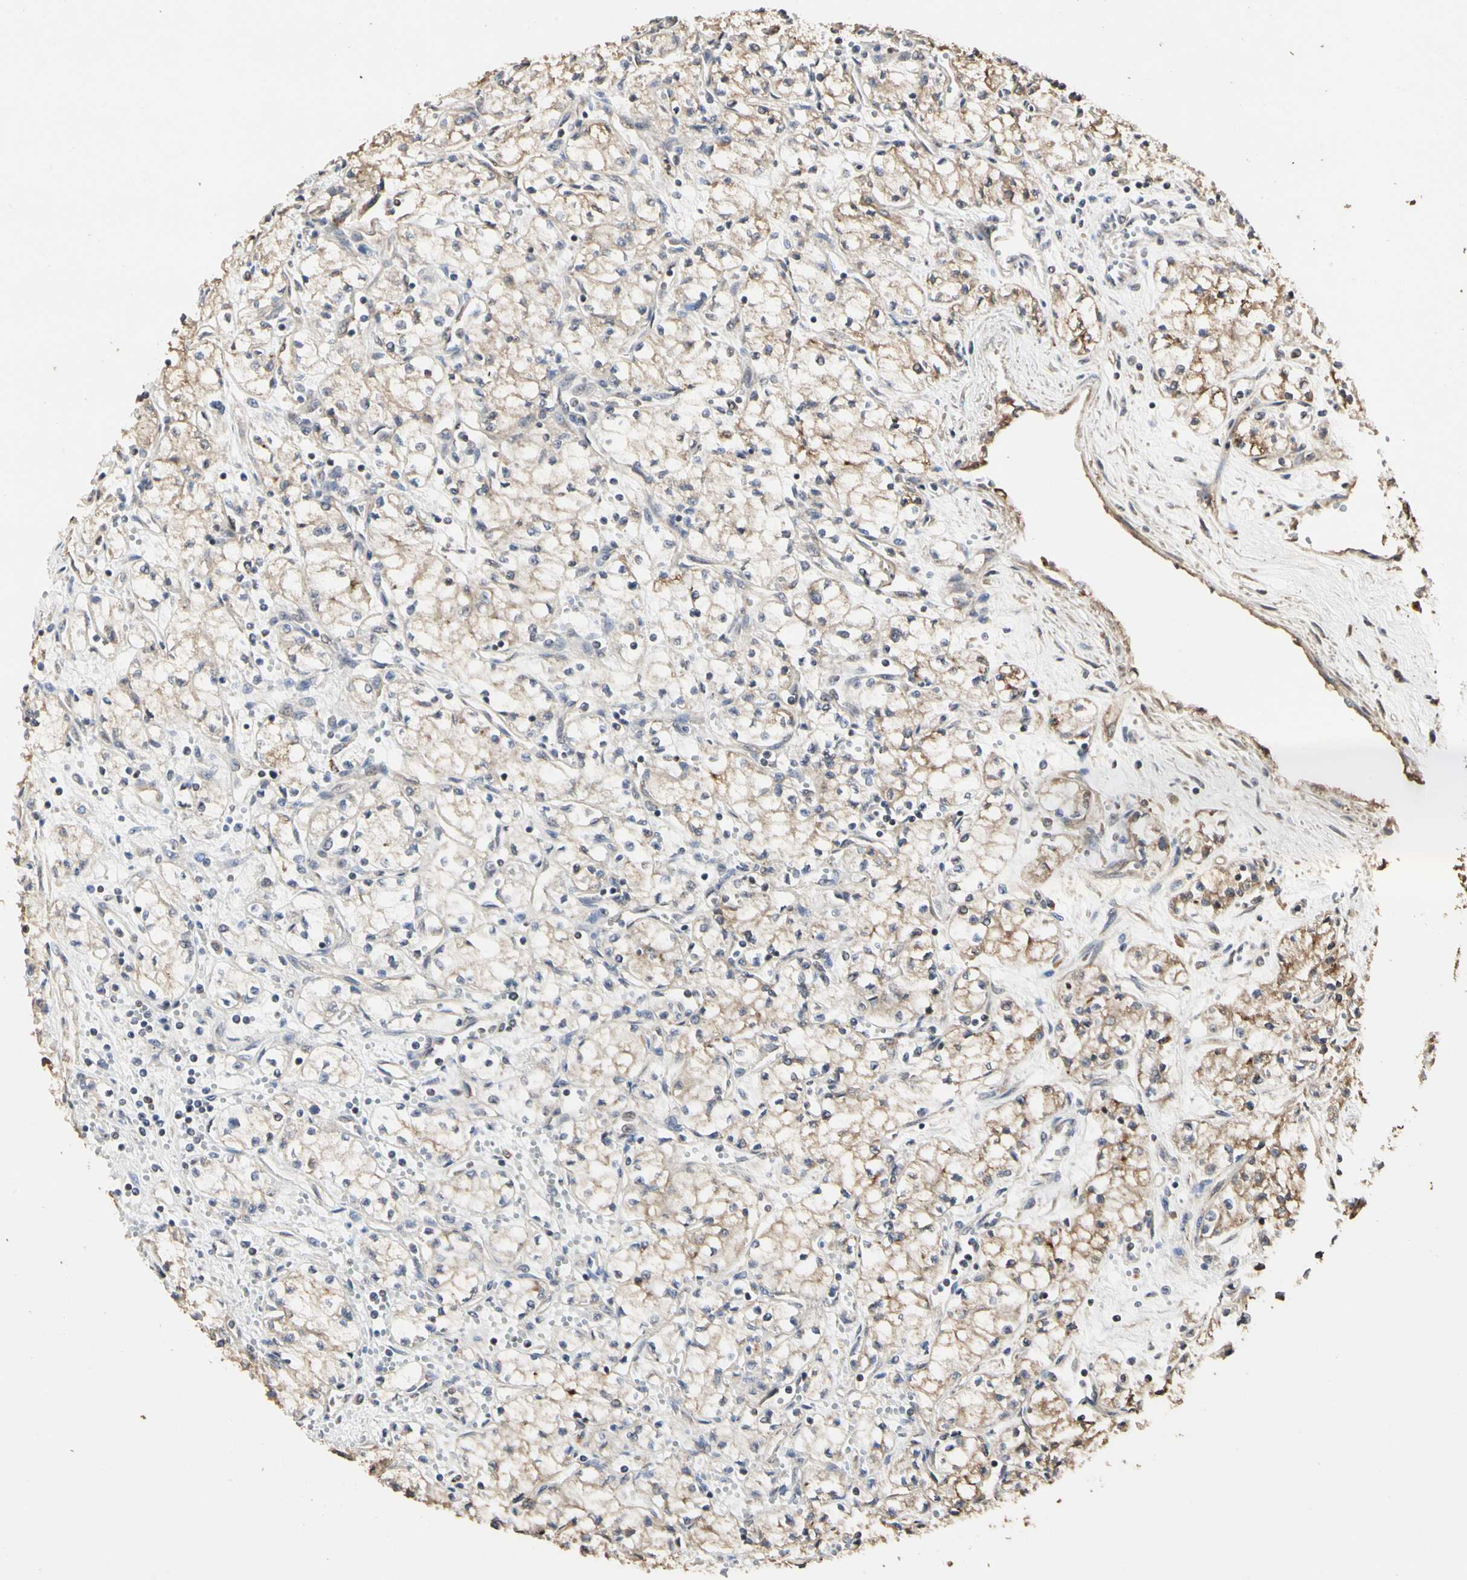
{"staining": {"intensity": "weak", "quantity": "25%-75%", "location": "cytoplasmic/membranous"}, "tissue": "renal cancer", "cell_type": "Tumor cells", "image_type": "cancer", "snomed": [{"axis": "morphology", "description": "Normal tissue, NOS"}, {"axis": "morphology", "description": "Adenocarcinoma, NOS"}, {"axis": "topography", "description": "Kidney"}], "caption": "A high-resolution image shows IHC staining of renal cancer, which shows weak cytoplasmic/membranous expression in approximately 25%-75% of tumor cells. Using DAB (3,3'-diaminobenzidine) (brown) and hematoxylin (blue) stains, captured at high magnification using brightfield microscopy.", "gene": "TAOK1", "patient": {"sex": "male", "age": 59}}